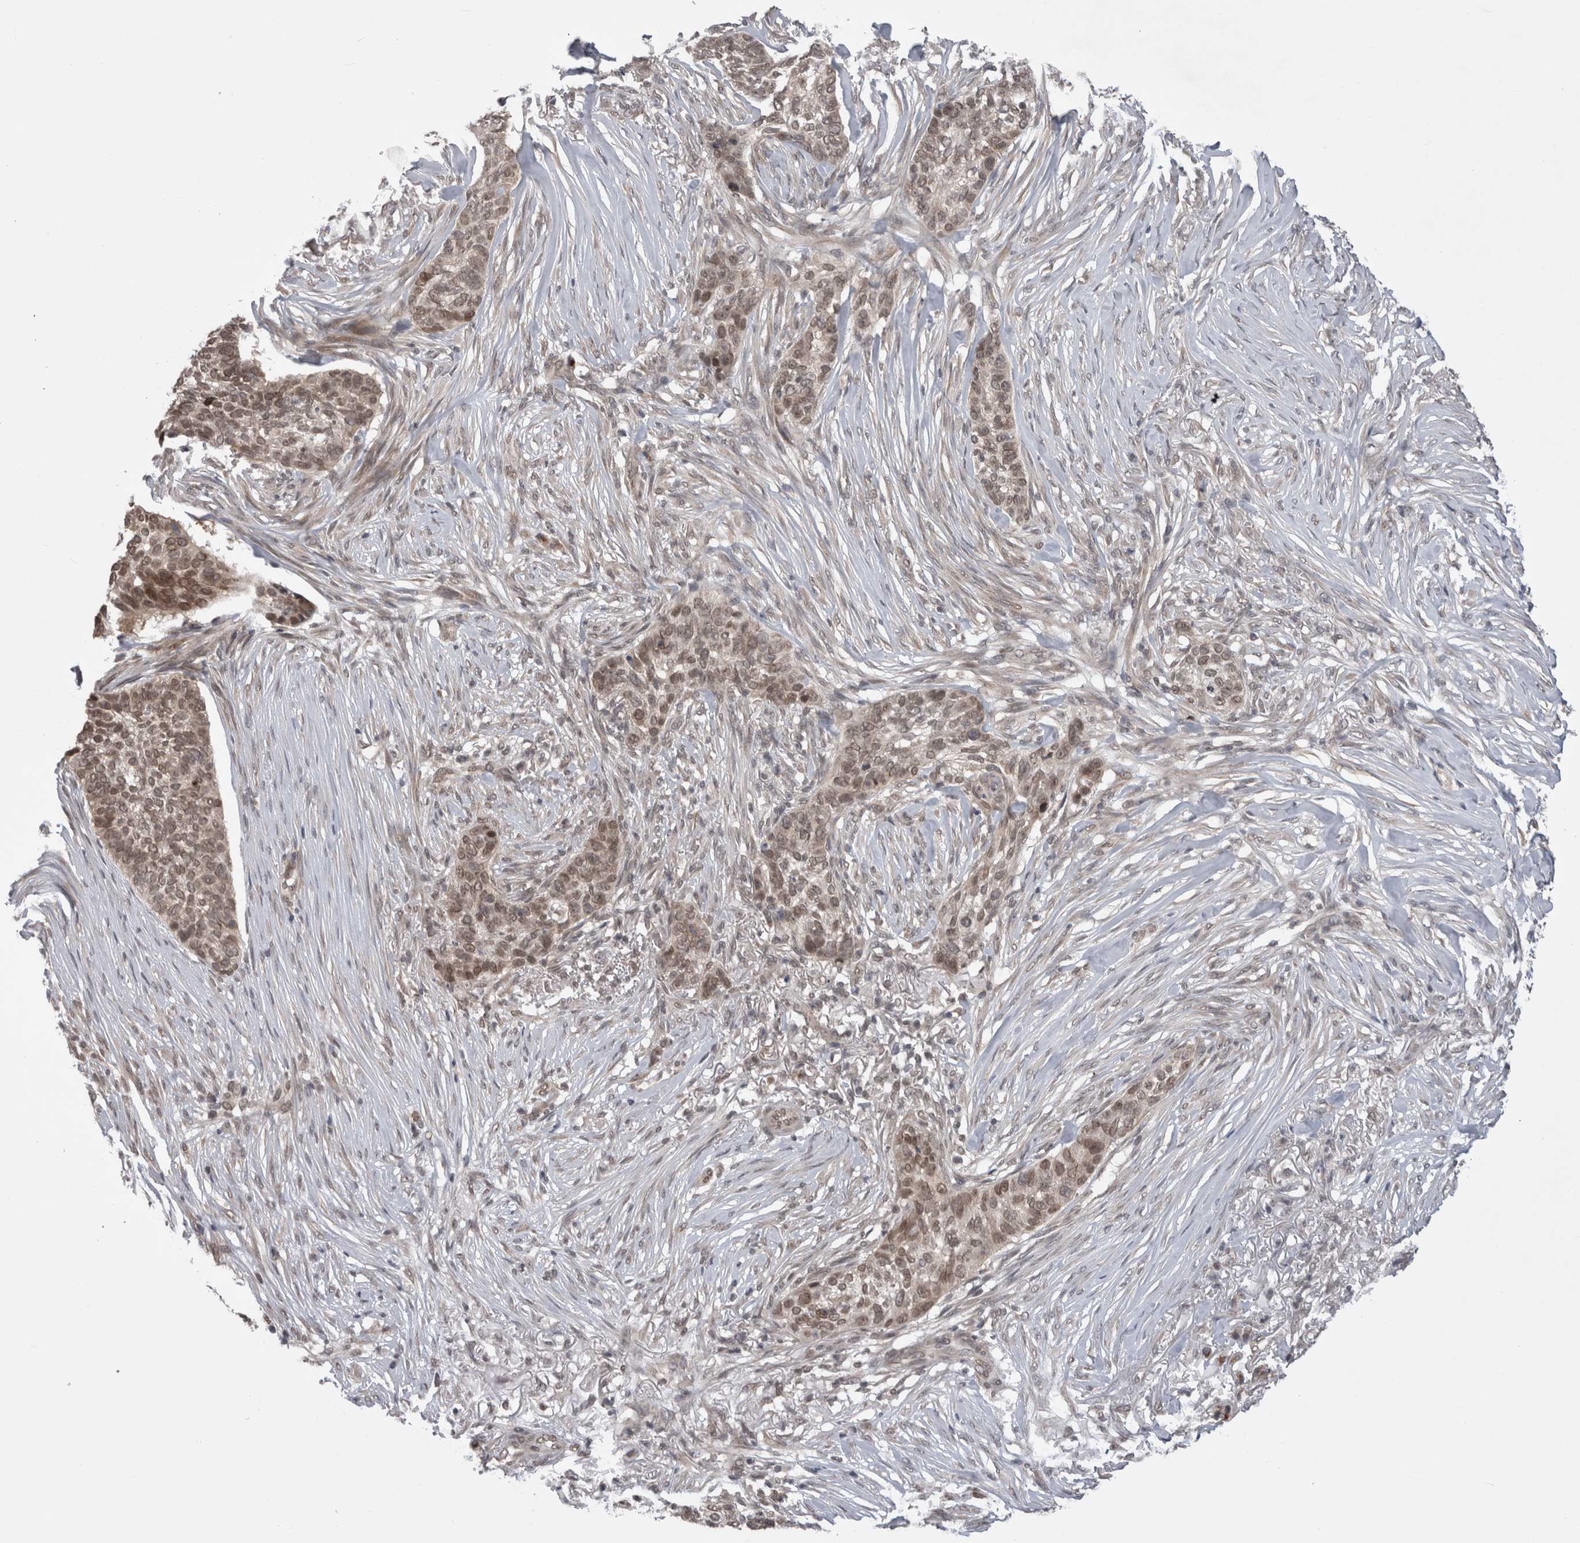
{"staining": {"intensity": "weak", "quantity": ">75%", "location": "nuclear"}, "tissue": "skin cancer", "cell_type": "Tumor cells", "image_type": "cancer", "snomed": [{"axis": "morphology", "description": "Basal cell carcinoma"}, {"axis": "topography", "description": "Skin"}], "caption": "This is an image of immunohistochemistry staining of skin basal cell carcinoma, which shows weak expression in the nuclear of tumor cells.", "gene": "ZNF341", "patient": {"sex": "male", "age": 85}}